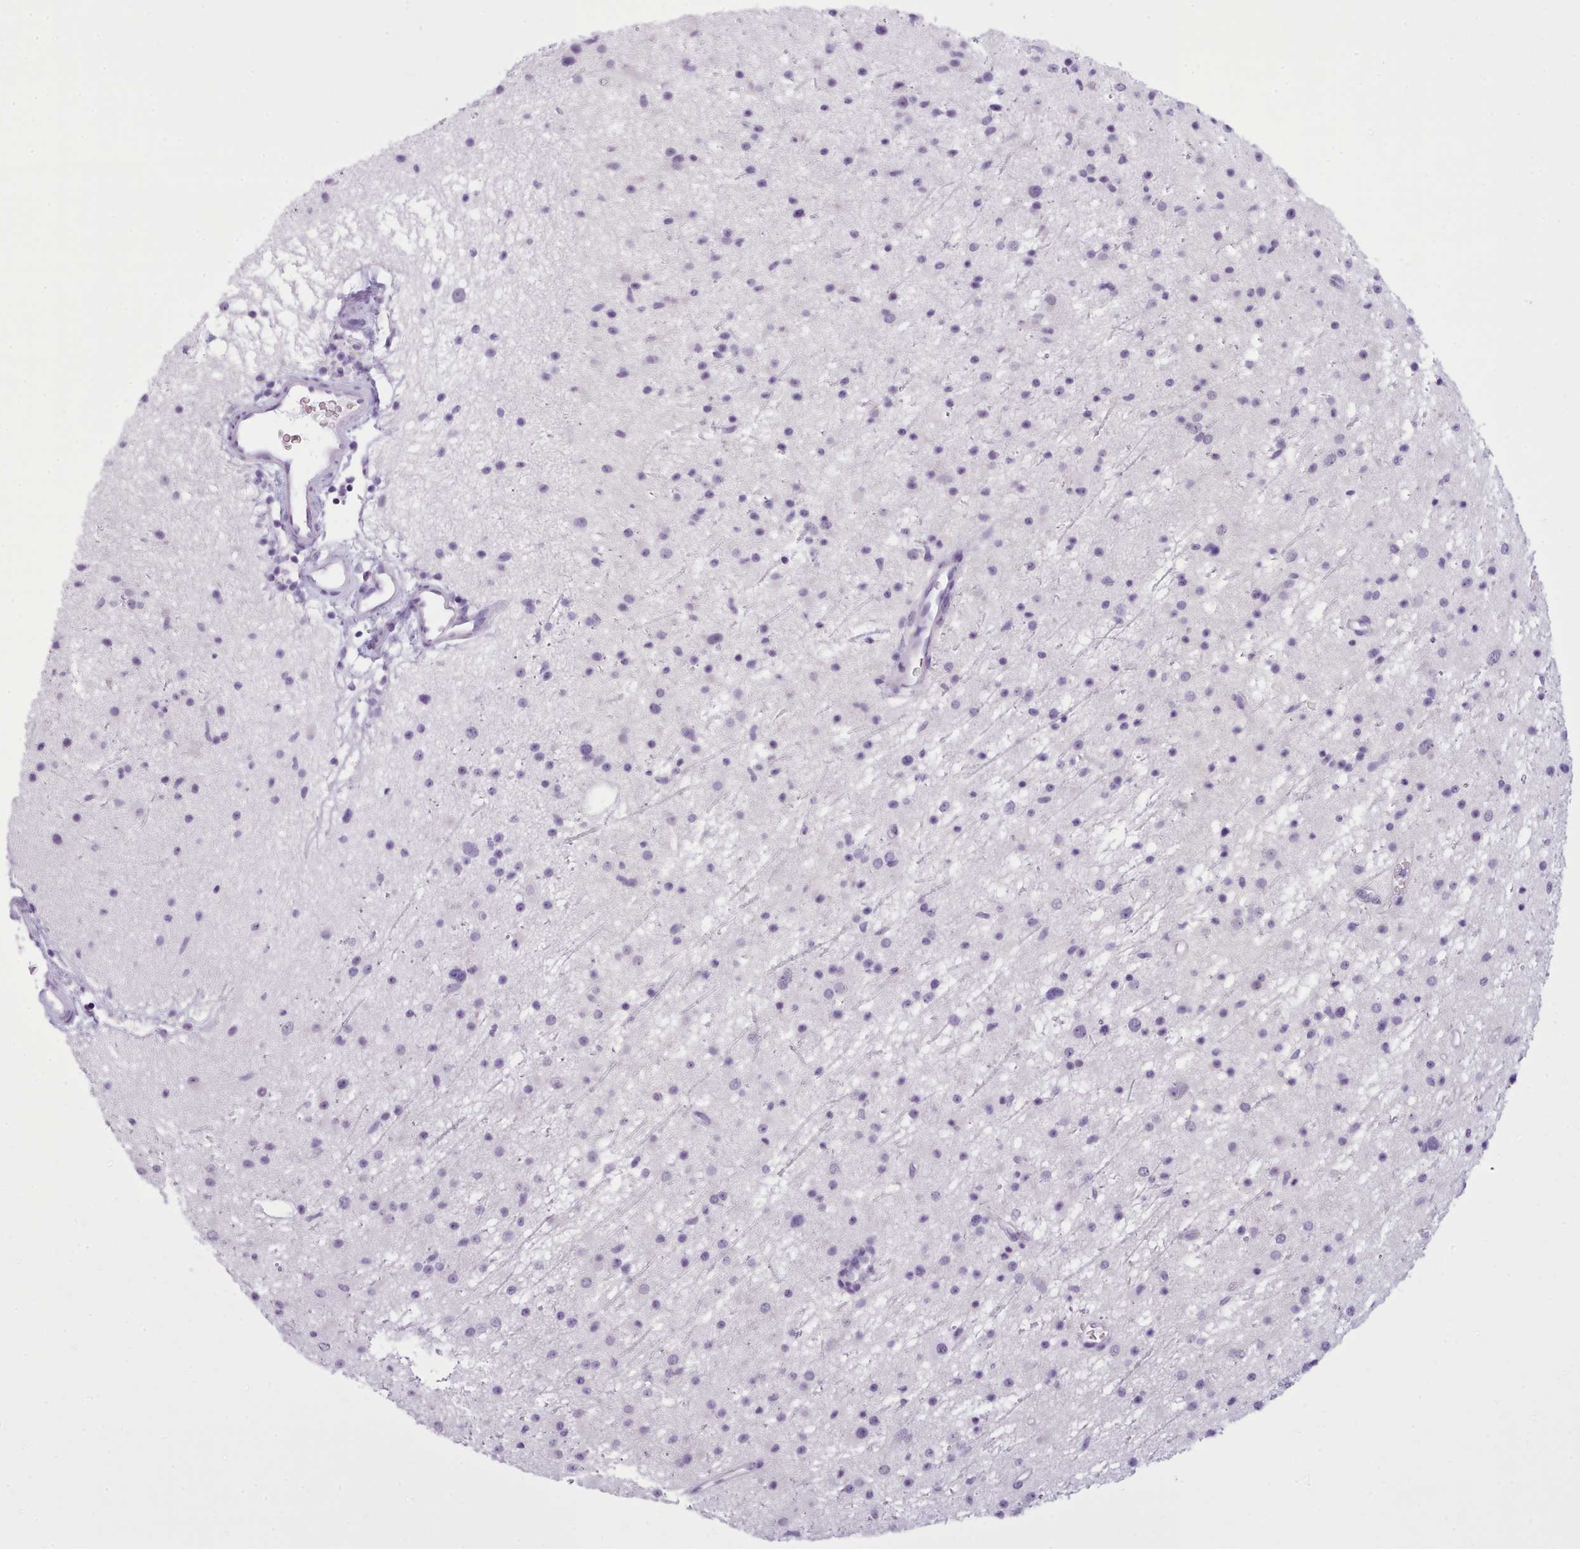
{"staining": {"intensity": "negative", "quantity": "none", "location": "none"}, "tissue": "glioma", "cell_type": "Tumor cells", "image_type": "cancer", "snomed": [{"axis": "morphology", "description": "Glioma, malignant, Low grade"}, {"axis": "topography", "description": "Cerebral cortex"}], "caption": "Immunohistochemistry image of neoplastic tissue: human glioma stained with DAB shows no significant protein positivity in tumor cells.", "gene": "FBXO48", "patient": {"sex": "female", "age": 39}}